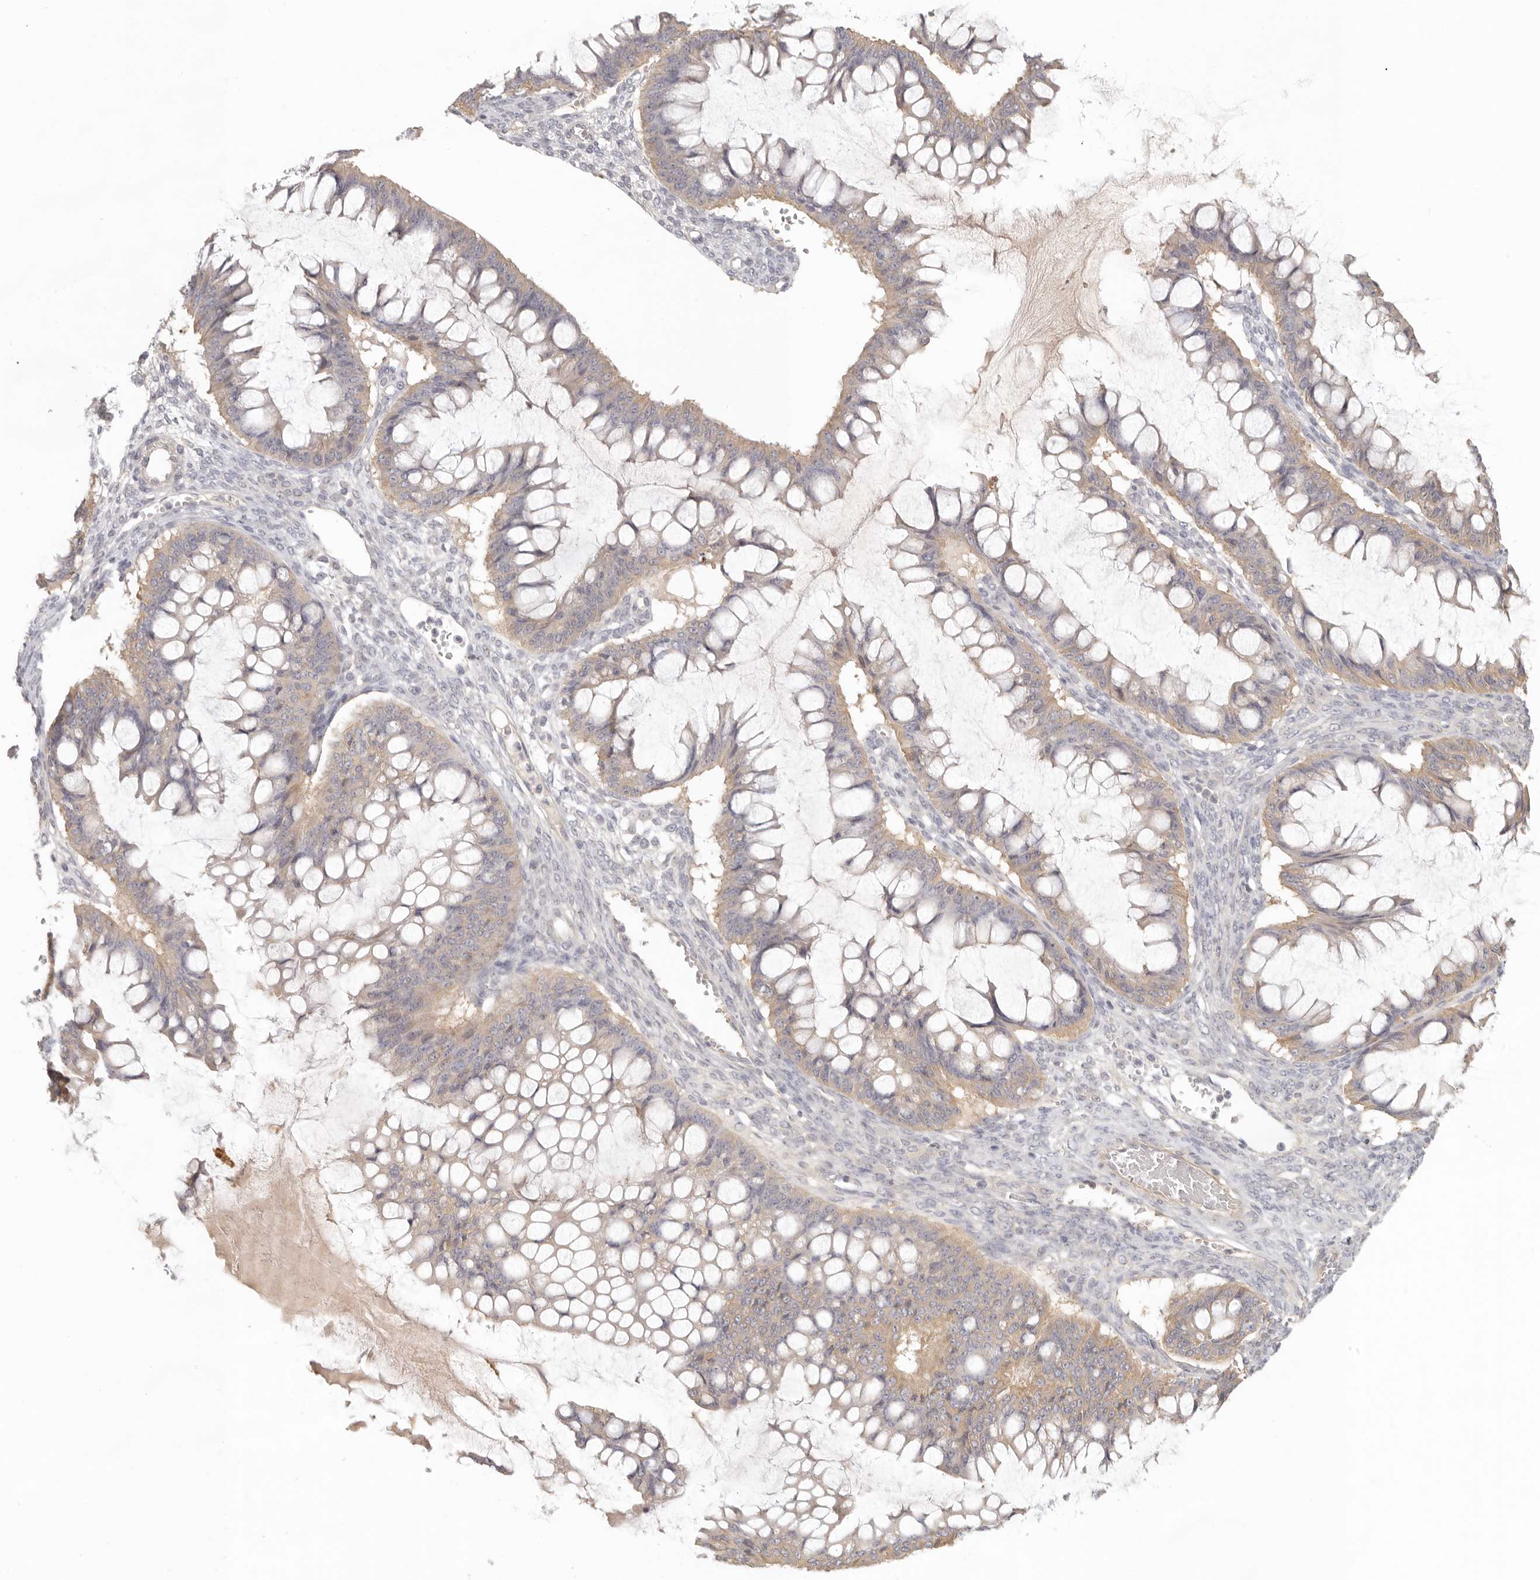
{"staining": {"intensity": "weak", "quantity": ">75%", "location": "cytoplasmic/membranous"}, "tissue": "ovarian cancer", "cell_type": "Tumor cells", "image_type": "cancer", "snomed": [{"axis": "morphology", "description": "Cystadenocarcinoma, mucinous, NOS"}, {"axis": "topography", "description": "Ovary"}], "caption": "High-power microscopy captured an immunohistochemistry (IHC) photomicrograph of mucinous cystadenocarcinoma (ovarian), revealing weak cytoplasmic/membranous expression in about >75% of tumor cells.", "gene": "AHDC1", "patient": {"sex": "female", "age": 73}}